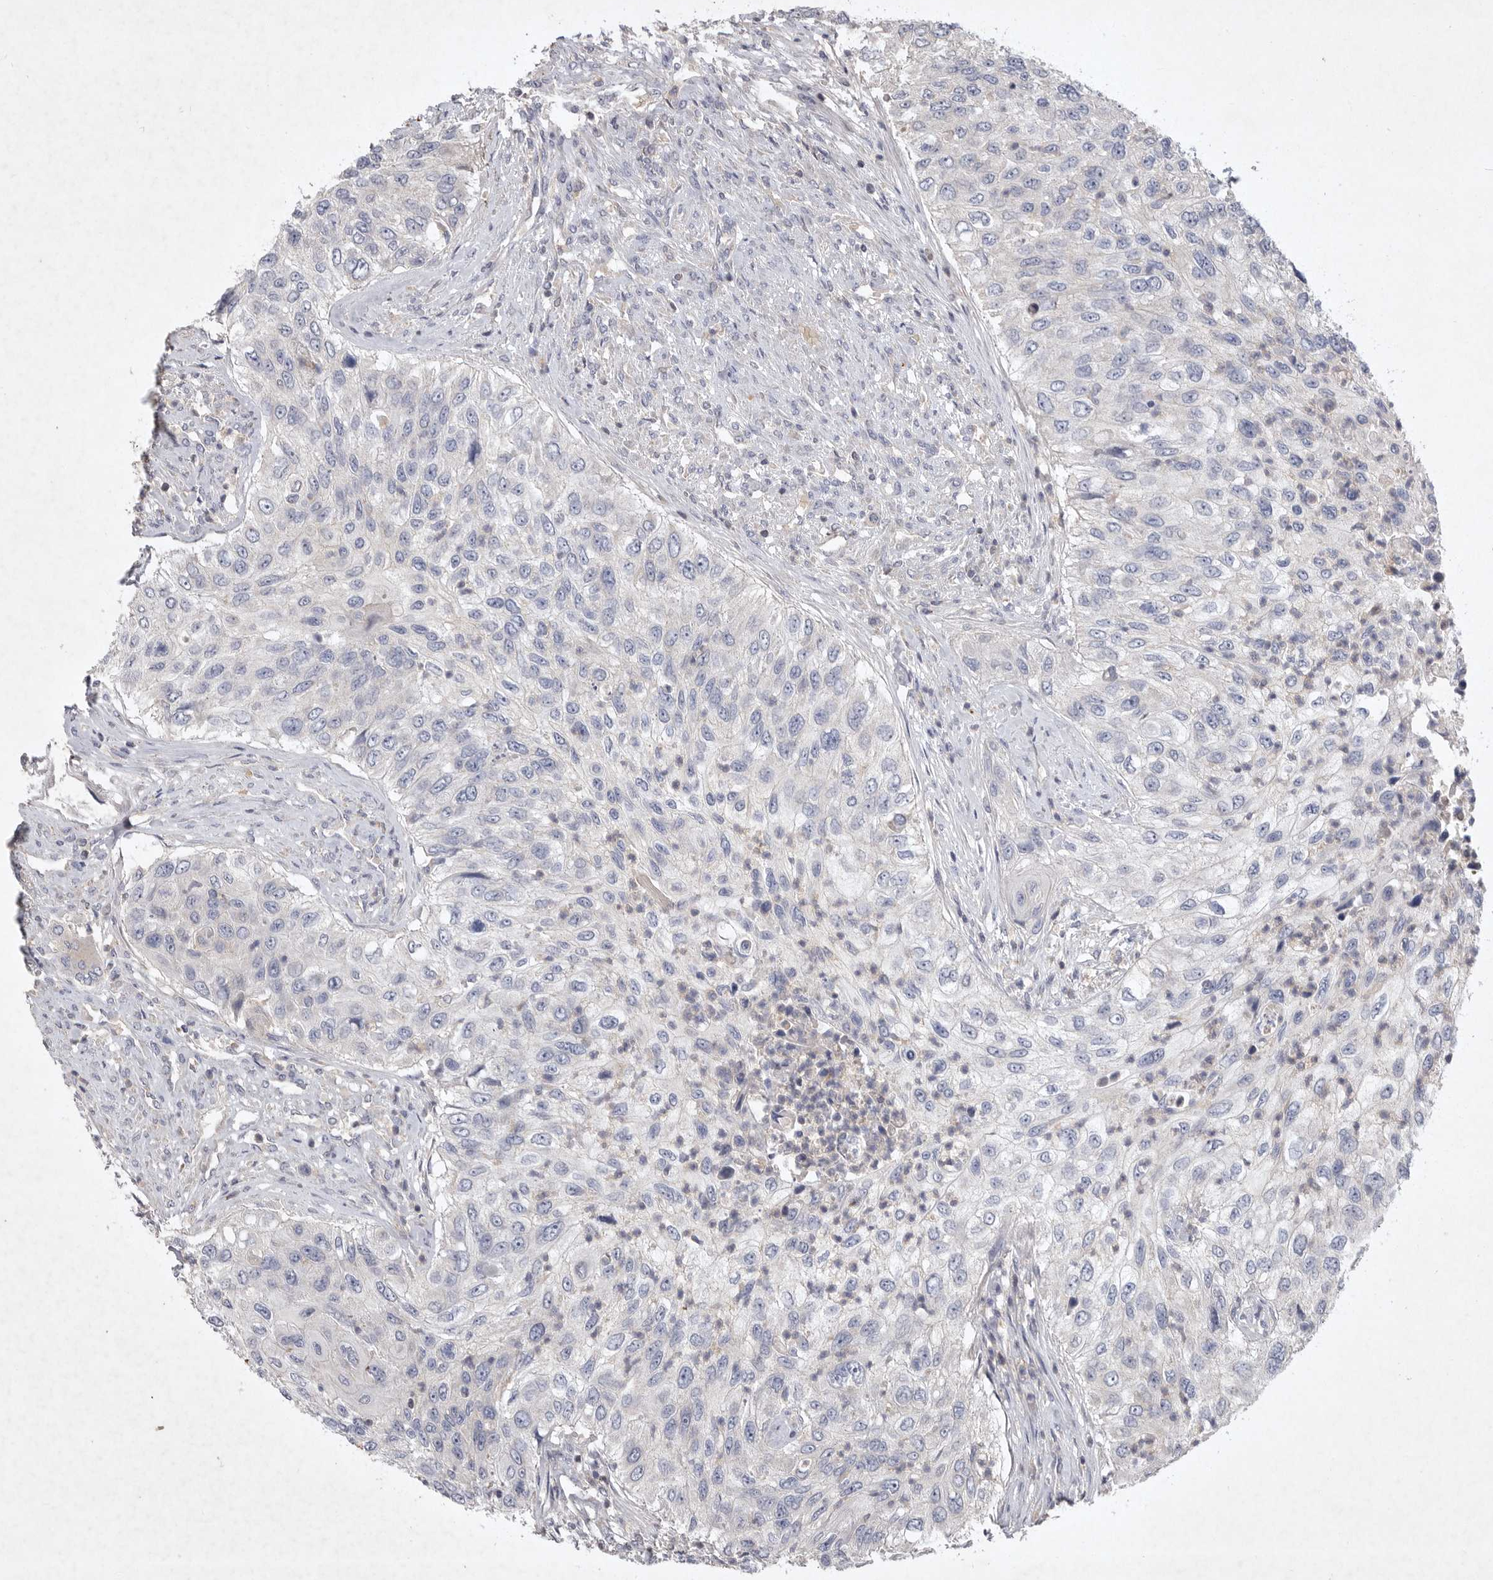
{"staining": {"intensity": "negative", "quantity": "none", "location": "none"}, "tissue": "urothelial cancer", "cell_type": "Tumor cells", "image_type": "cancer", "snomed": [{"axis": "morphology", "description": "Urothelial carcinoma, High grade"}, {"axis": "topography", "description": "Urinary bladder"}], "caption": "Immunohistochemical staining of urothelial cancer reveals no significant staining in tumor cells.", "gene": "TNFSF14", "patient": {"sex": "female", "age": 60}}